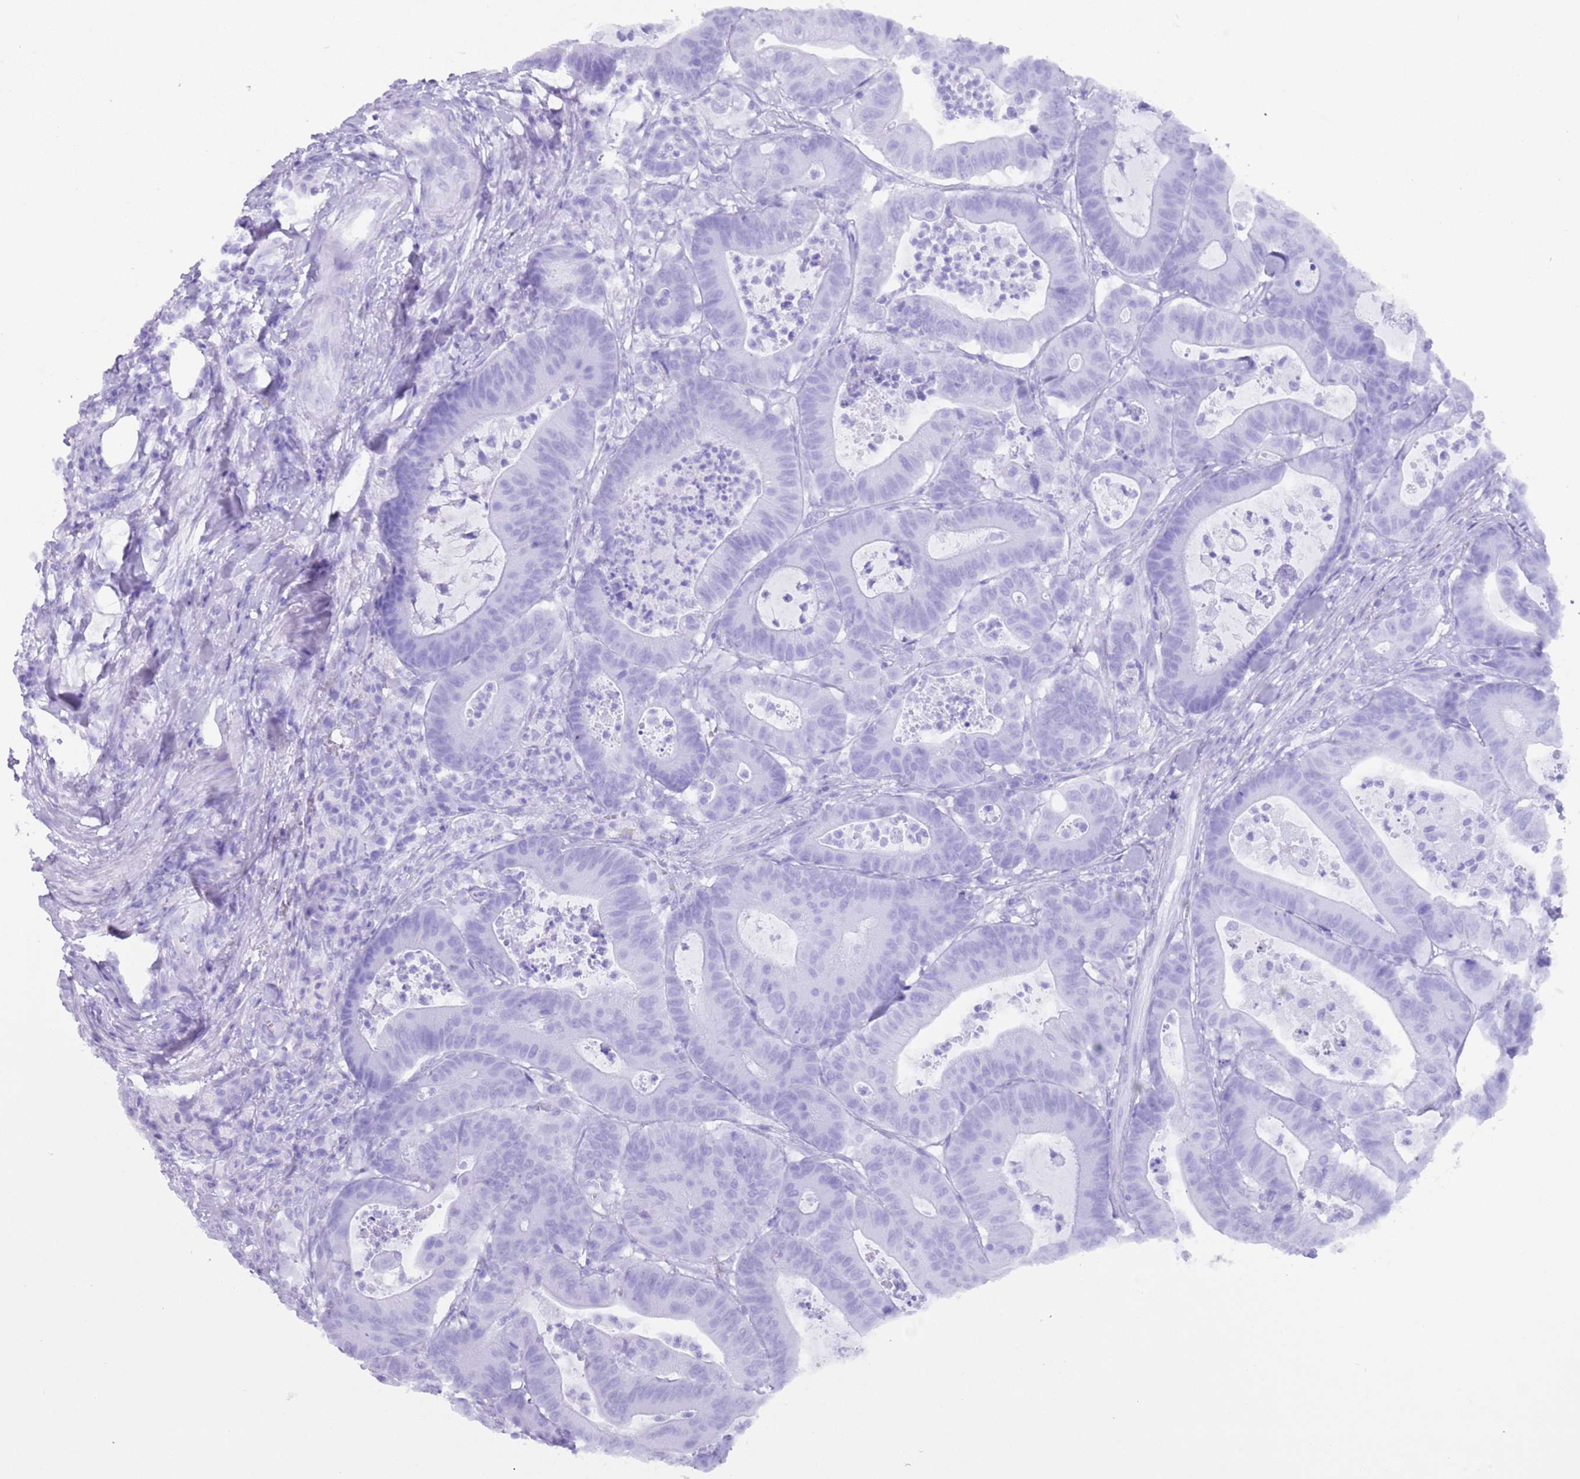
{"staining": {"intensity": "negative", "quantity": "none", "location": "none"}, "tissue": "colorectal cancer", "cell_type": "Tumor cells", "image_type": "cancer", "snomed": [{"axis": "morphology", "description": "Adenocarcinoma, NOS"}, {"axis": "topography", "description": "Colon"}], "caption": "This photomicrograph is of colorectal cancer stained with immunohistochemistry to label a protein in brown with the nuclei are counter-stained blue. There is no expression in tumor cells.", "gene": "MYADML2", "patient": {"sex": "female", "age": 84}}